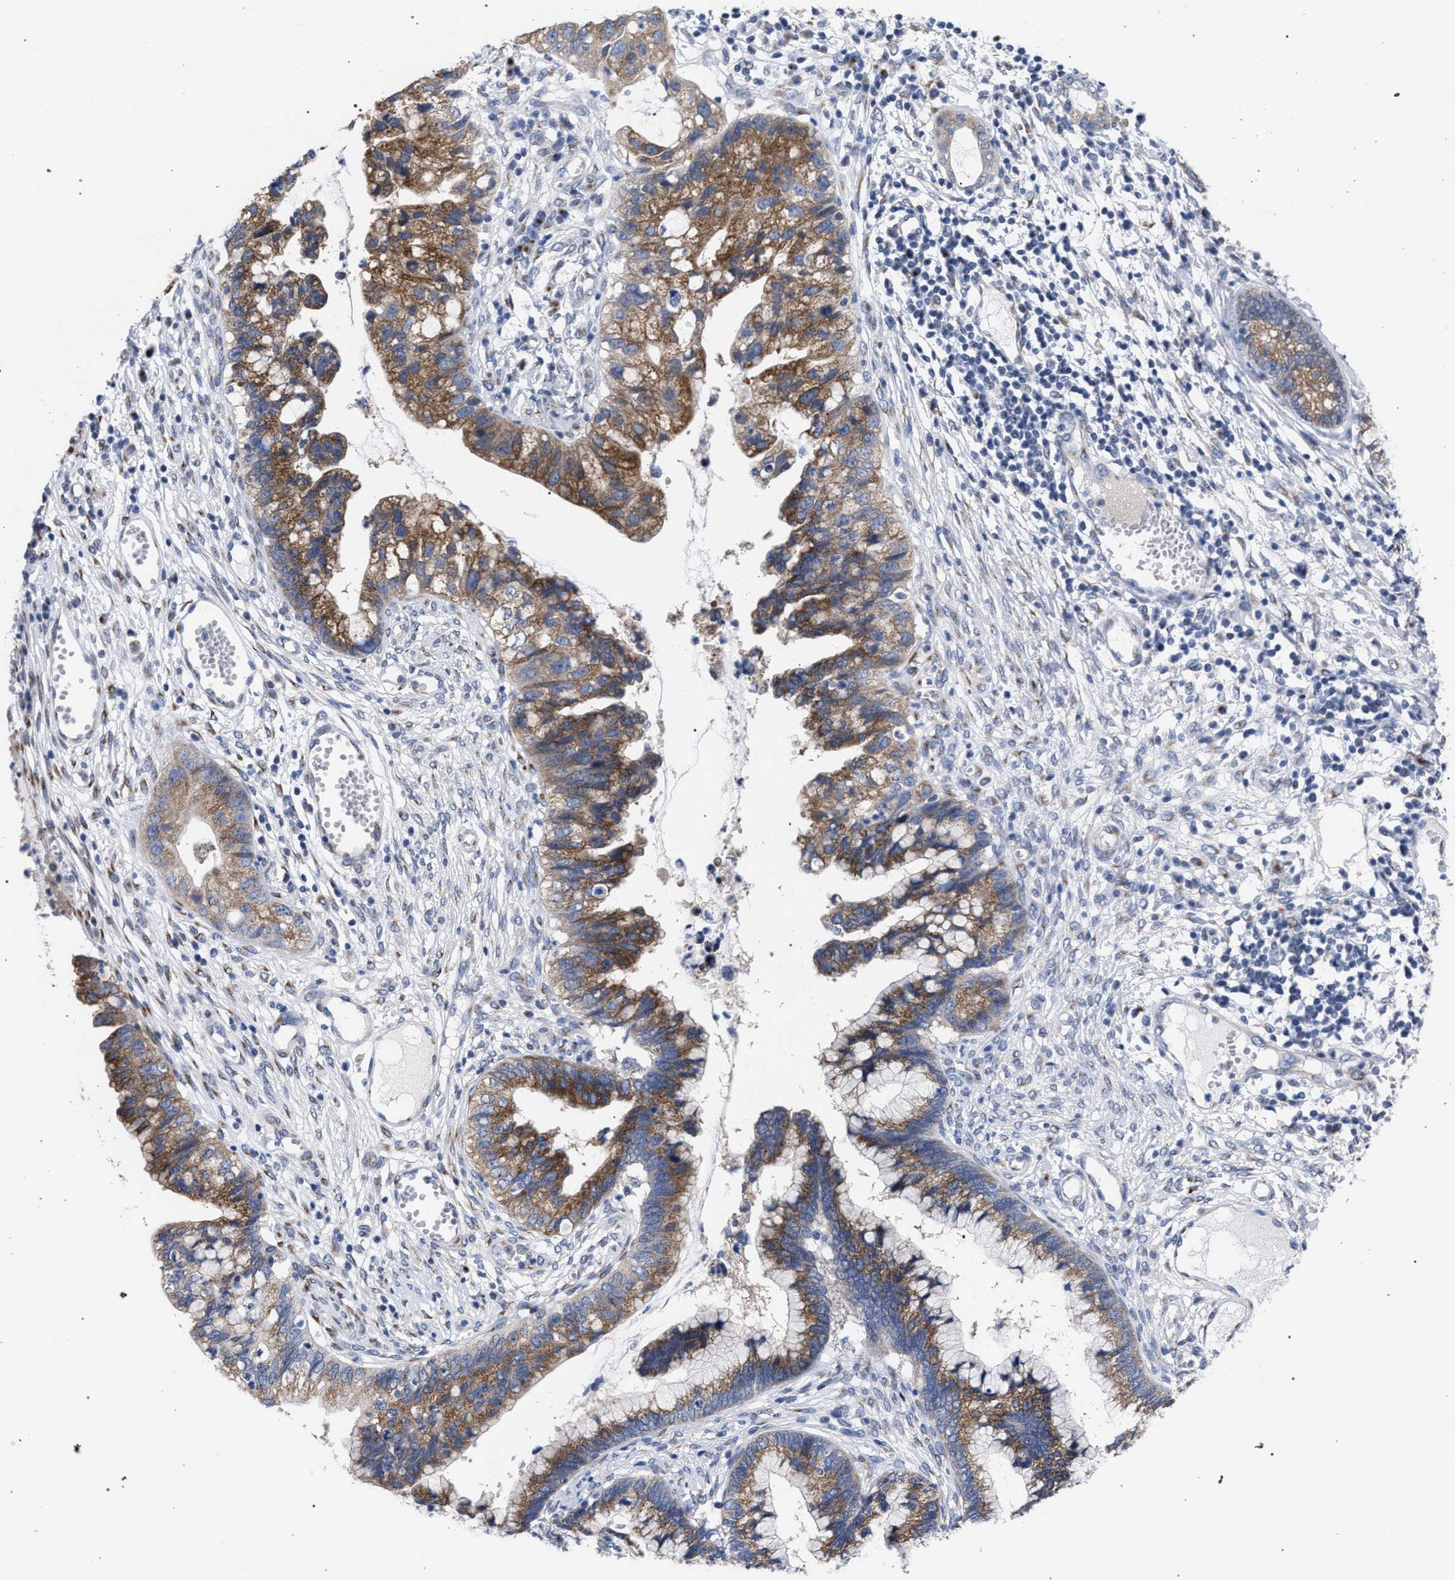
{"staining": {"intensity": "moderate", "quantity": ">75%", "location": "cytoplasmic/membranous"}, "tissue": "cervical cancer", "cell_type": "Tumor cells", "image_type": "cancer", "snomed": [{"axis": "morphology", "description": "Adenocarcinoma, NOS"}, {"axis": "topography", "description": "Cervix"}], "caption": "About >75% of tumor cells in human cervical adenocarcinoma demonstrate moderate cytoplasmic/membranous protein expression as visualized by brown immunohistochemical staining.", "gene": "GOLGA2", "patient": {"sex": "female", "age": 44}}